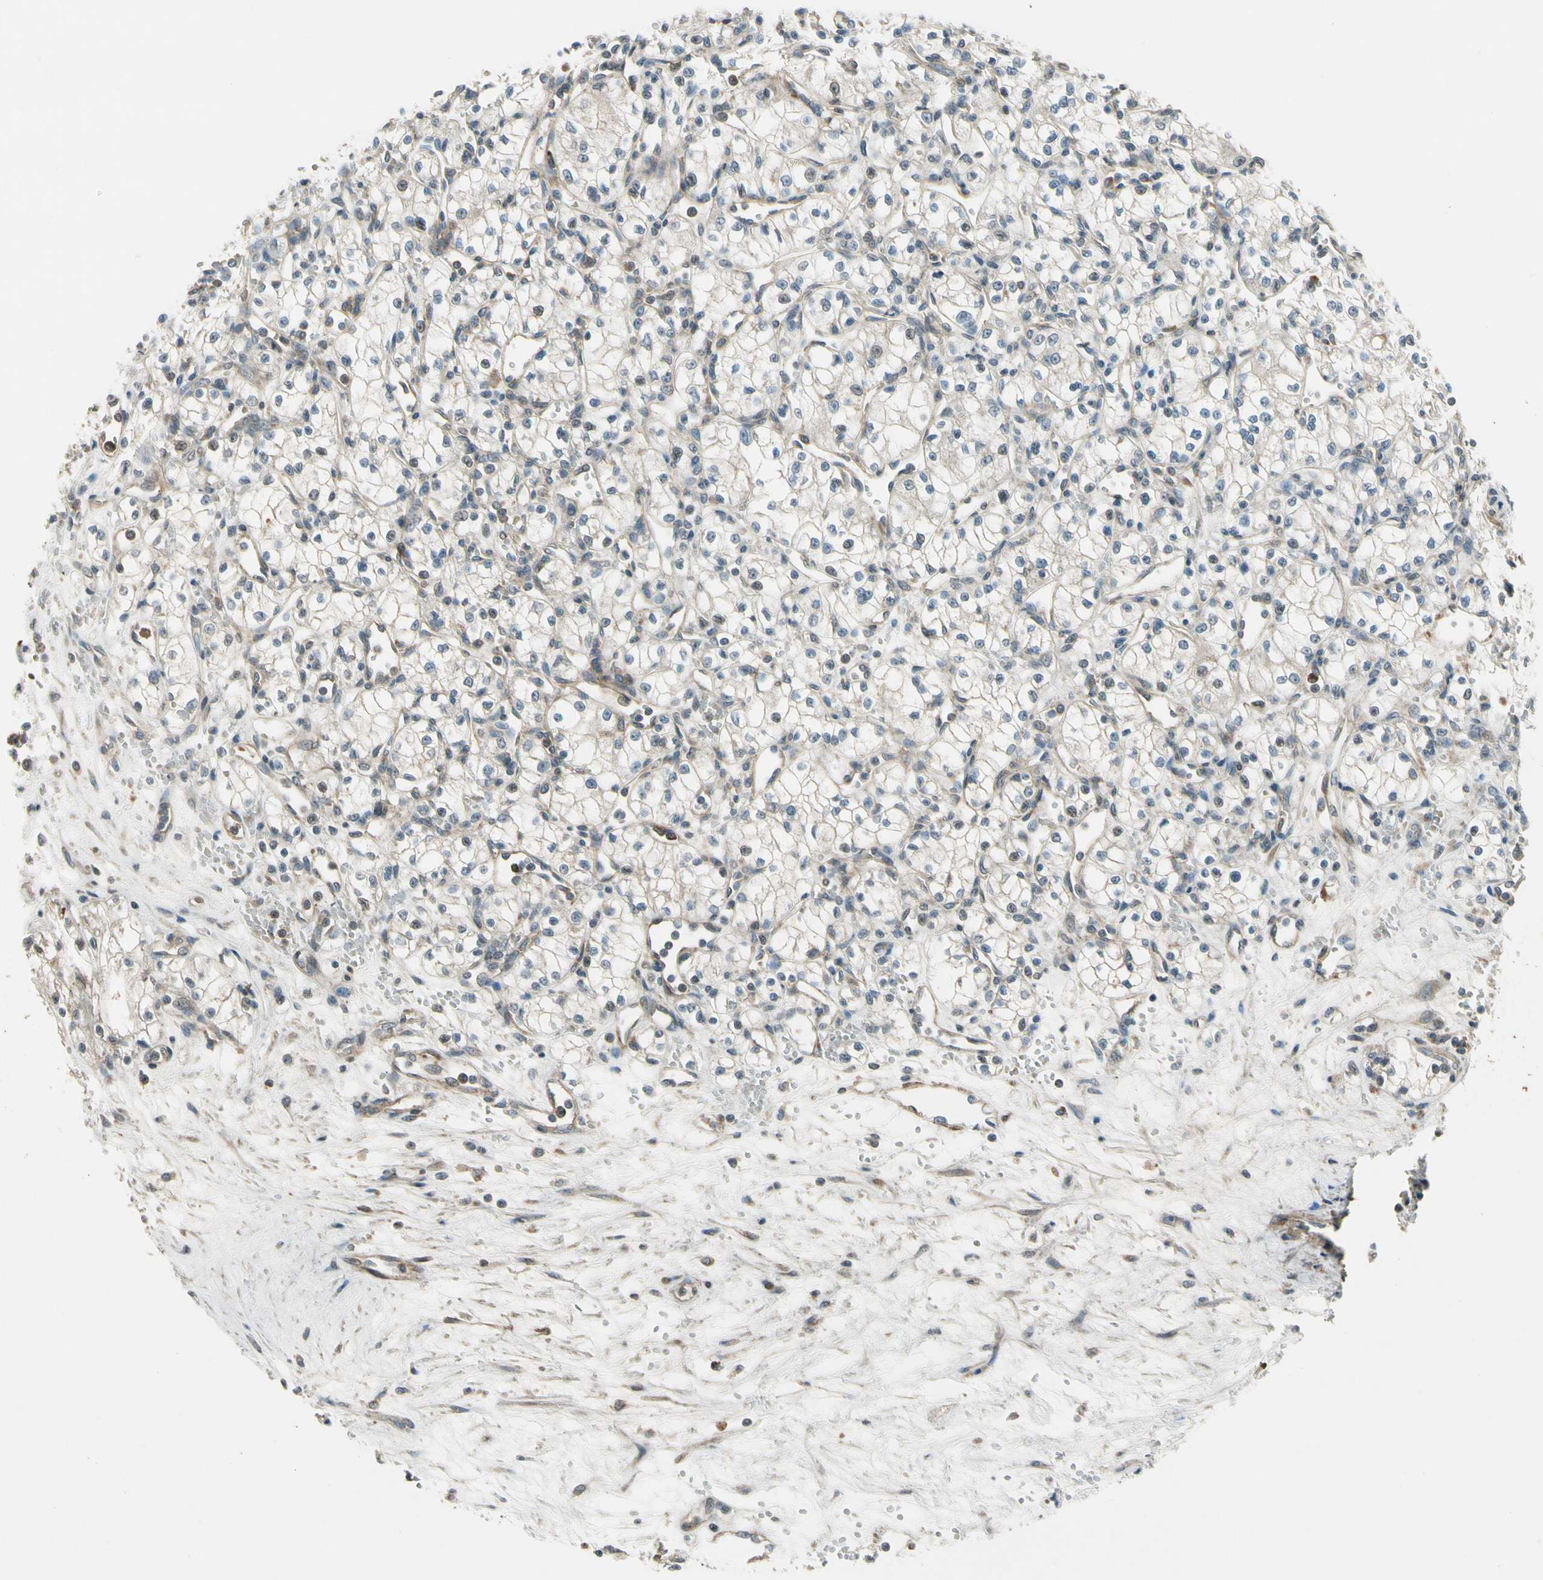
{"staining": {"intensity": "weak", "quantity": "<25%", "location": "cytoplasmic/membranous"}, "tissue": "renal cancer", "cell_type": "Tumor cells", "image_type": "cancer", "snomed": [{"axis": "morphology", "description": "Normal tissue, NOS"}, {"axis": "morphology", "description": "Adenocarcinoma, NOS"}, {"axis": "topography", "description": "Kidney"}], "caption": "A photomicrograph of renal cancer stained for a protein demonstrates no brown staining in tumor cells.", "gene": "MST1R", "patient": {"sex": "male", "age": 59}}